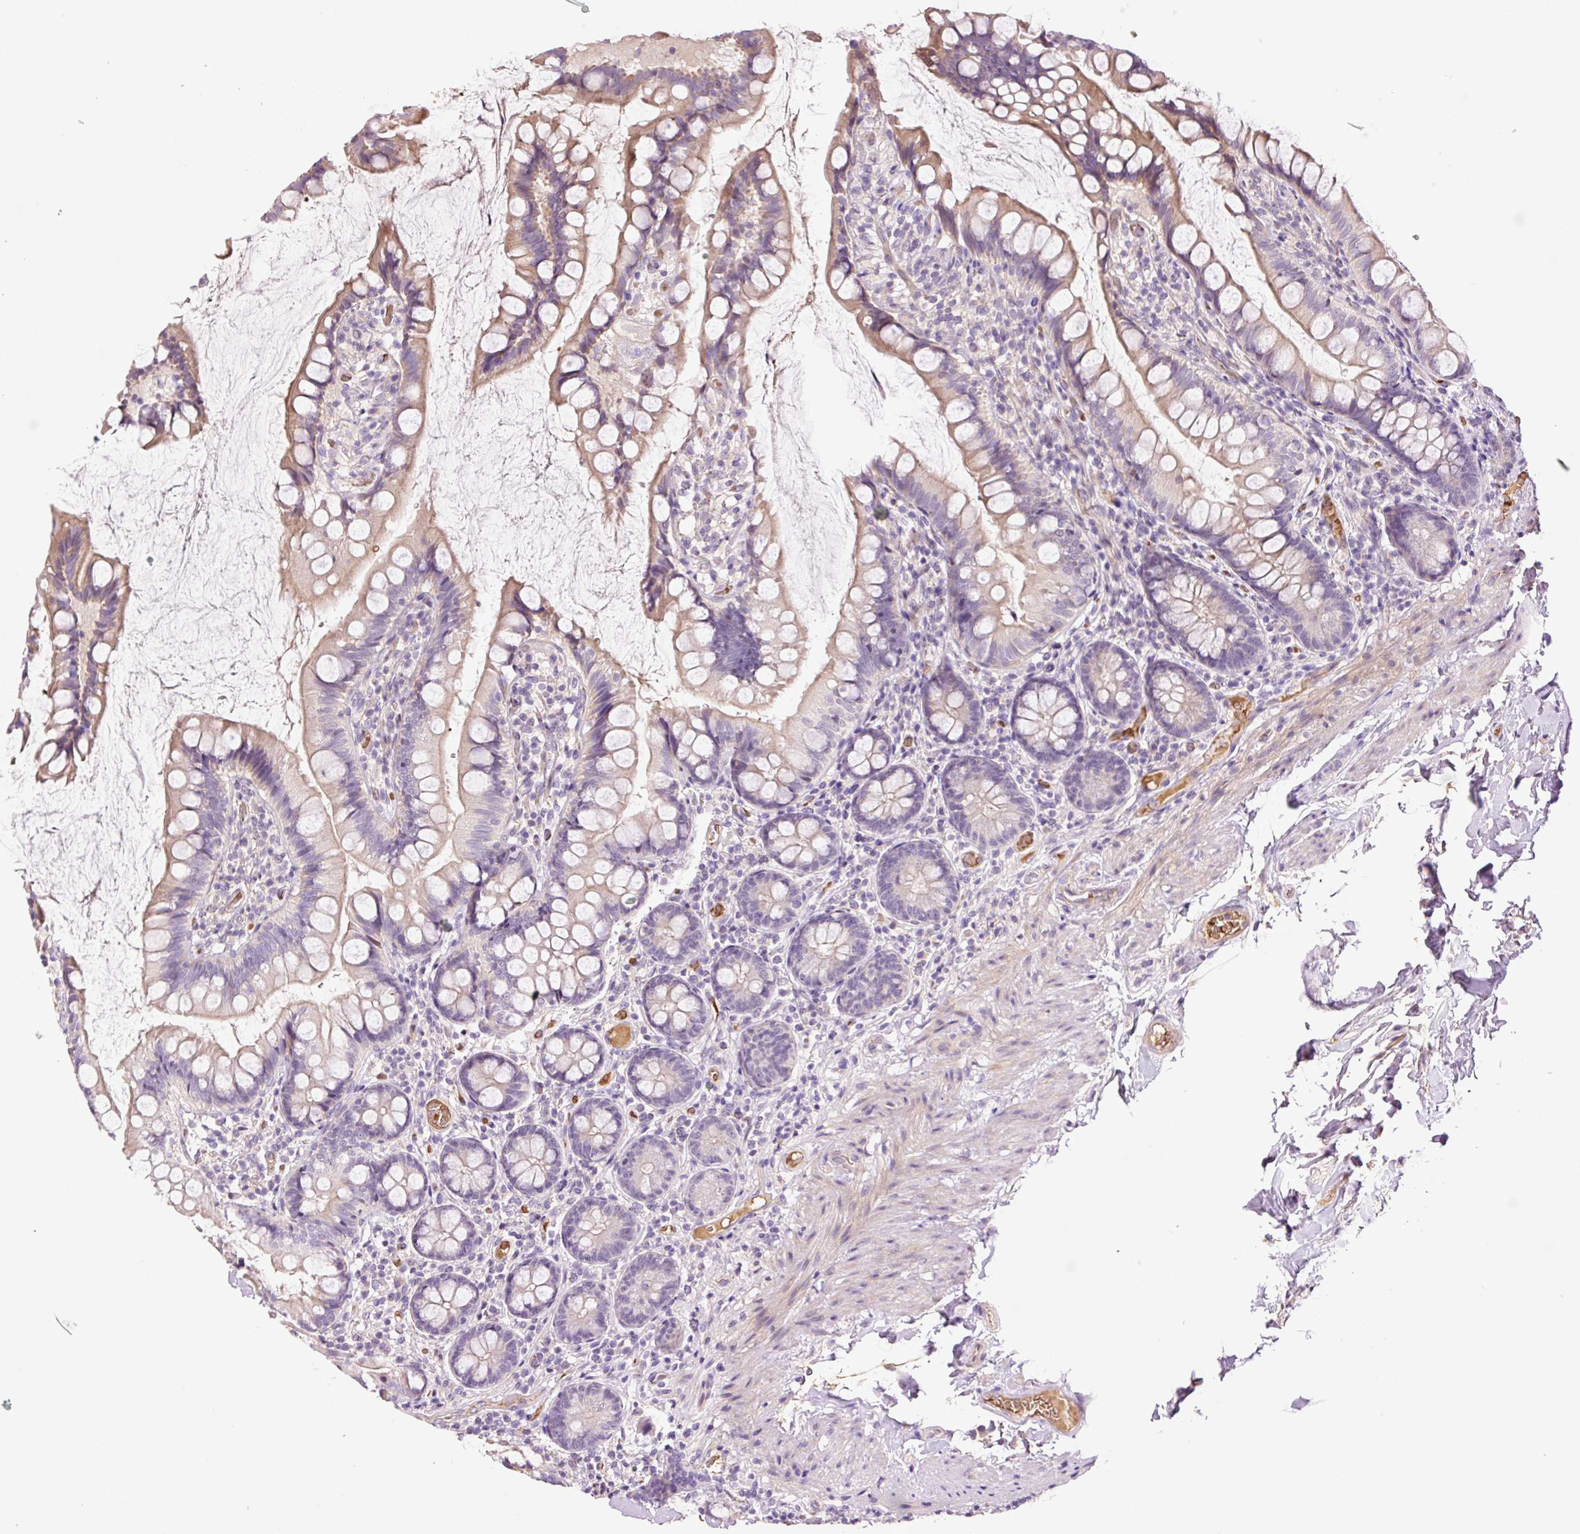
{"staining": {"intensity": "weak", "quantity": "25%-75%", "location": "cytoplasmic/membranous"}, "tissue": "small intestine", "cell_type": "Glandular cells", "image_type": "normal", "snomed": [{"axis": "morphology", "description": "Normal tissue, NOS"}, {"axis": "topography", "description": "Small intestine"}], "caption": "Brown immunohistochemical staining in unremarkable small intestine demonstrates weak cytoplasmic/membranous positivity in approximately 25%-75% of glandular cells.", "gene": "TMEM235", "patient": {"sex": "male", "age": 70}}